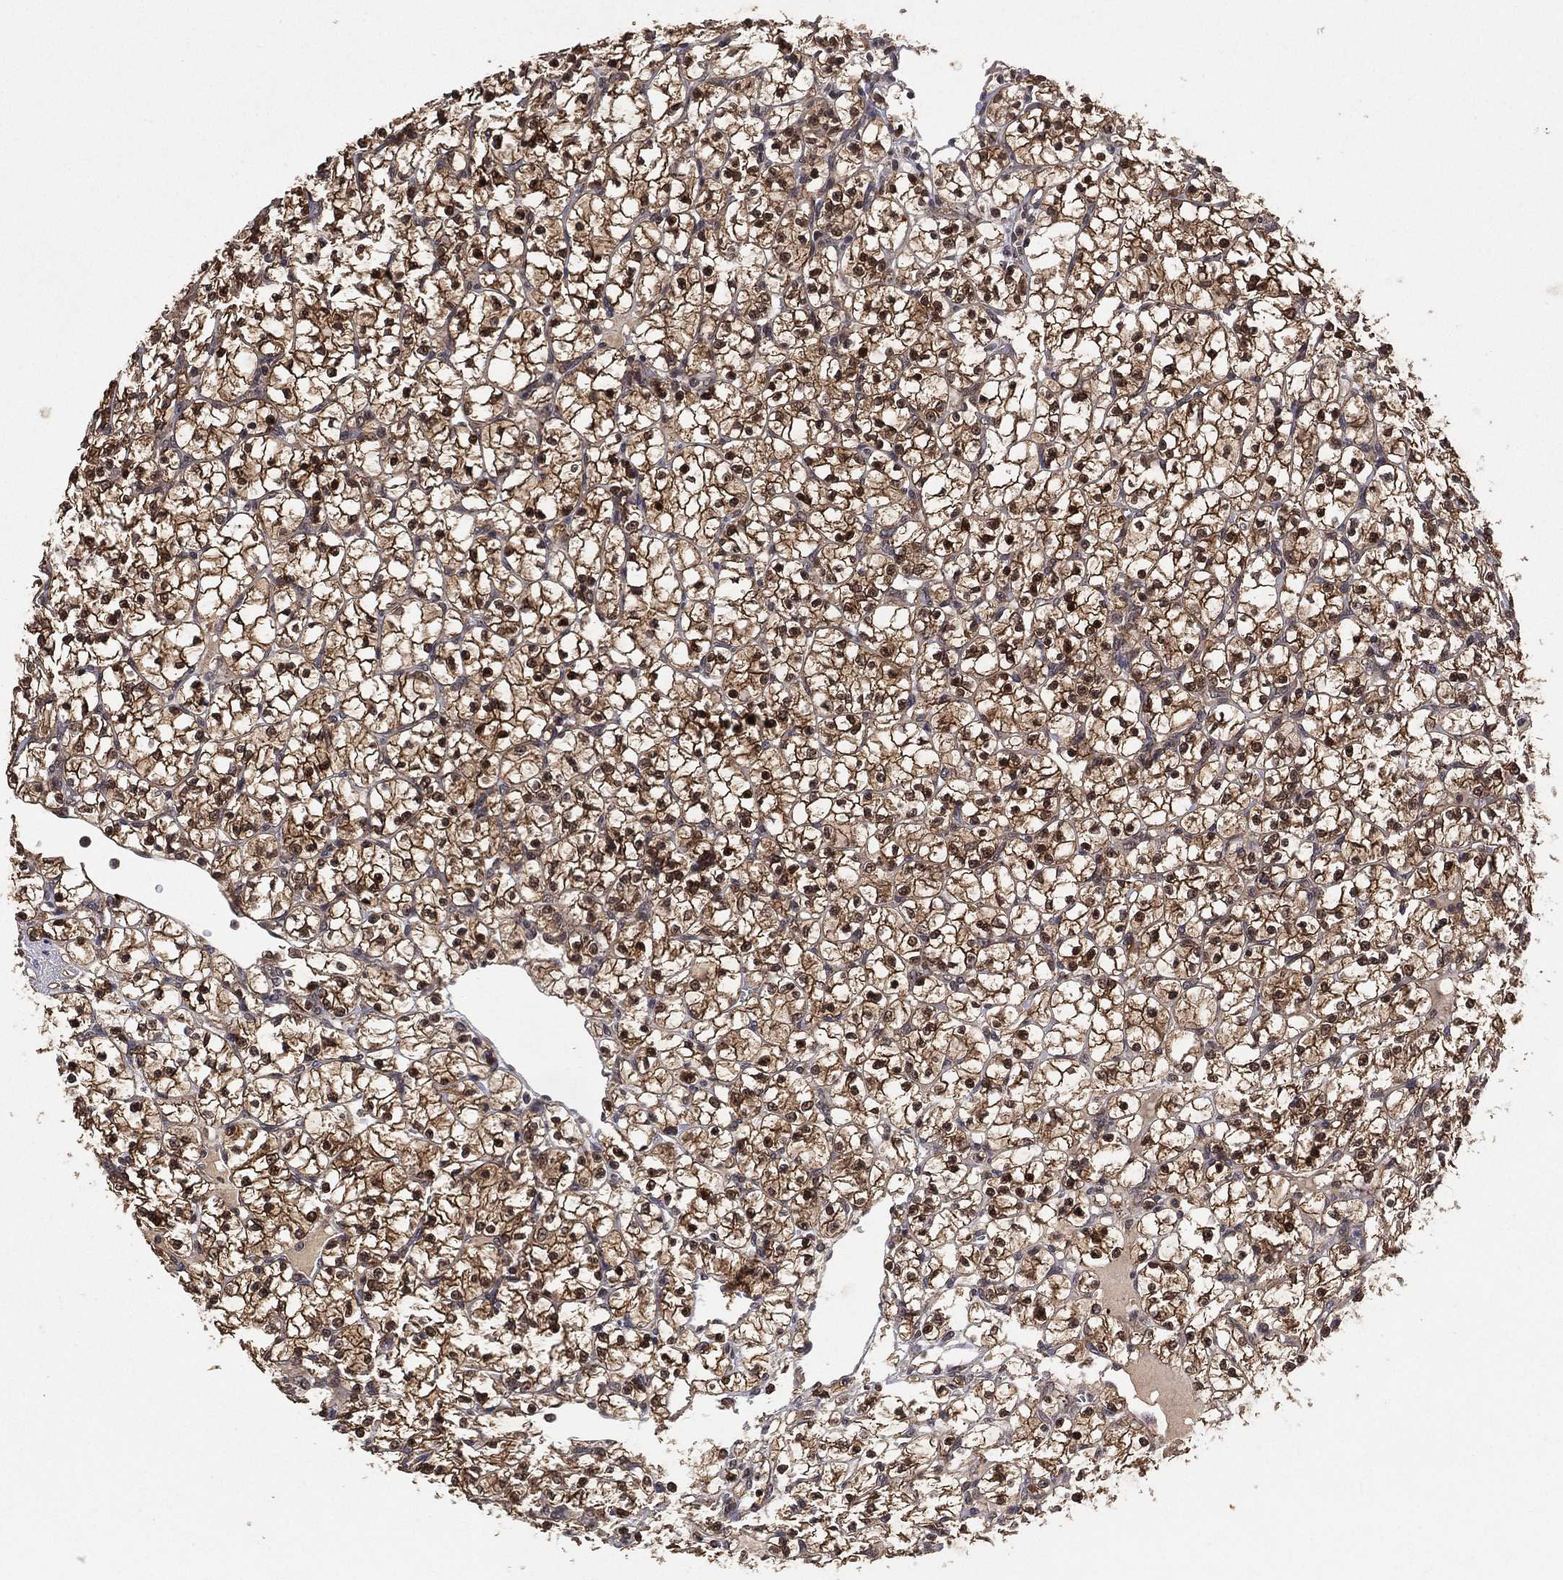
{"staining": {"intensity": "moderate", "quantity": "25%-75%", "location": "cytoplasmic/membranous,nuclear"}, "tissue": "renal cancer", "cell_type": "Tumor cells", "image_type": "cancer", "snomed": [{"axis": "morphology", "description": "Adenocarcinoma, NOS"}, {"axis": "topography", "description": "Kidney"}], "caption": "Renal cancer stained with a protein marker demonstrates moderate staining in tumor cells.", "gene": "NELFCD", "patient": {"sex": "female", "age": 89}}